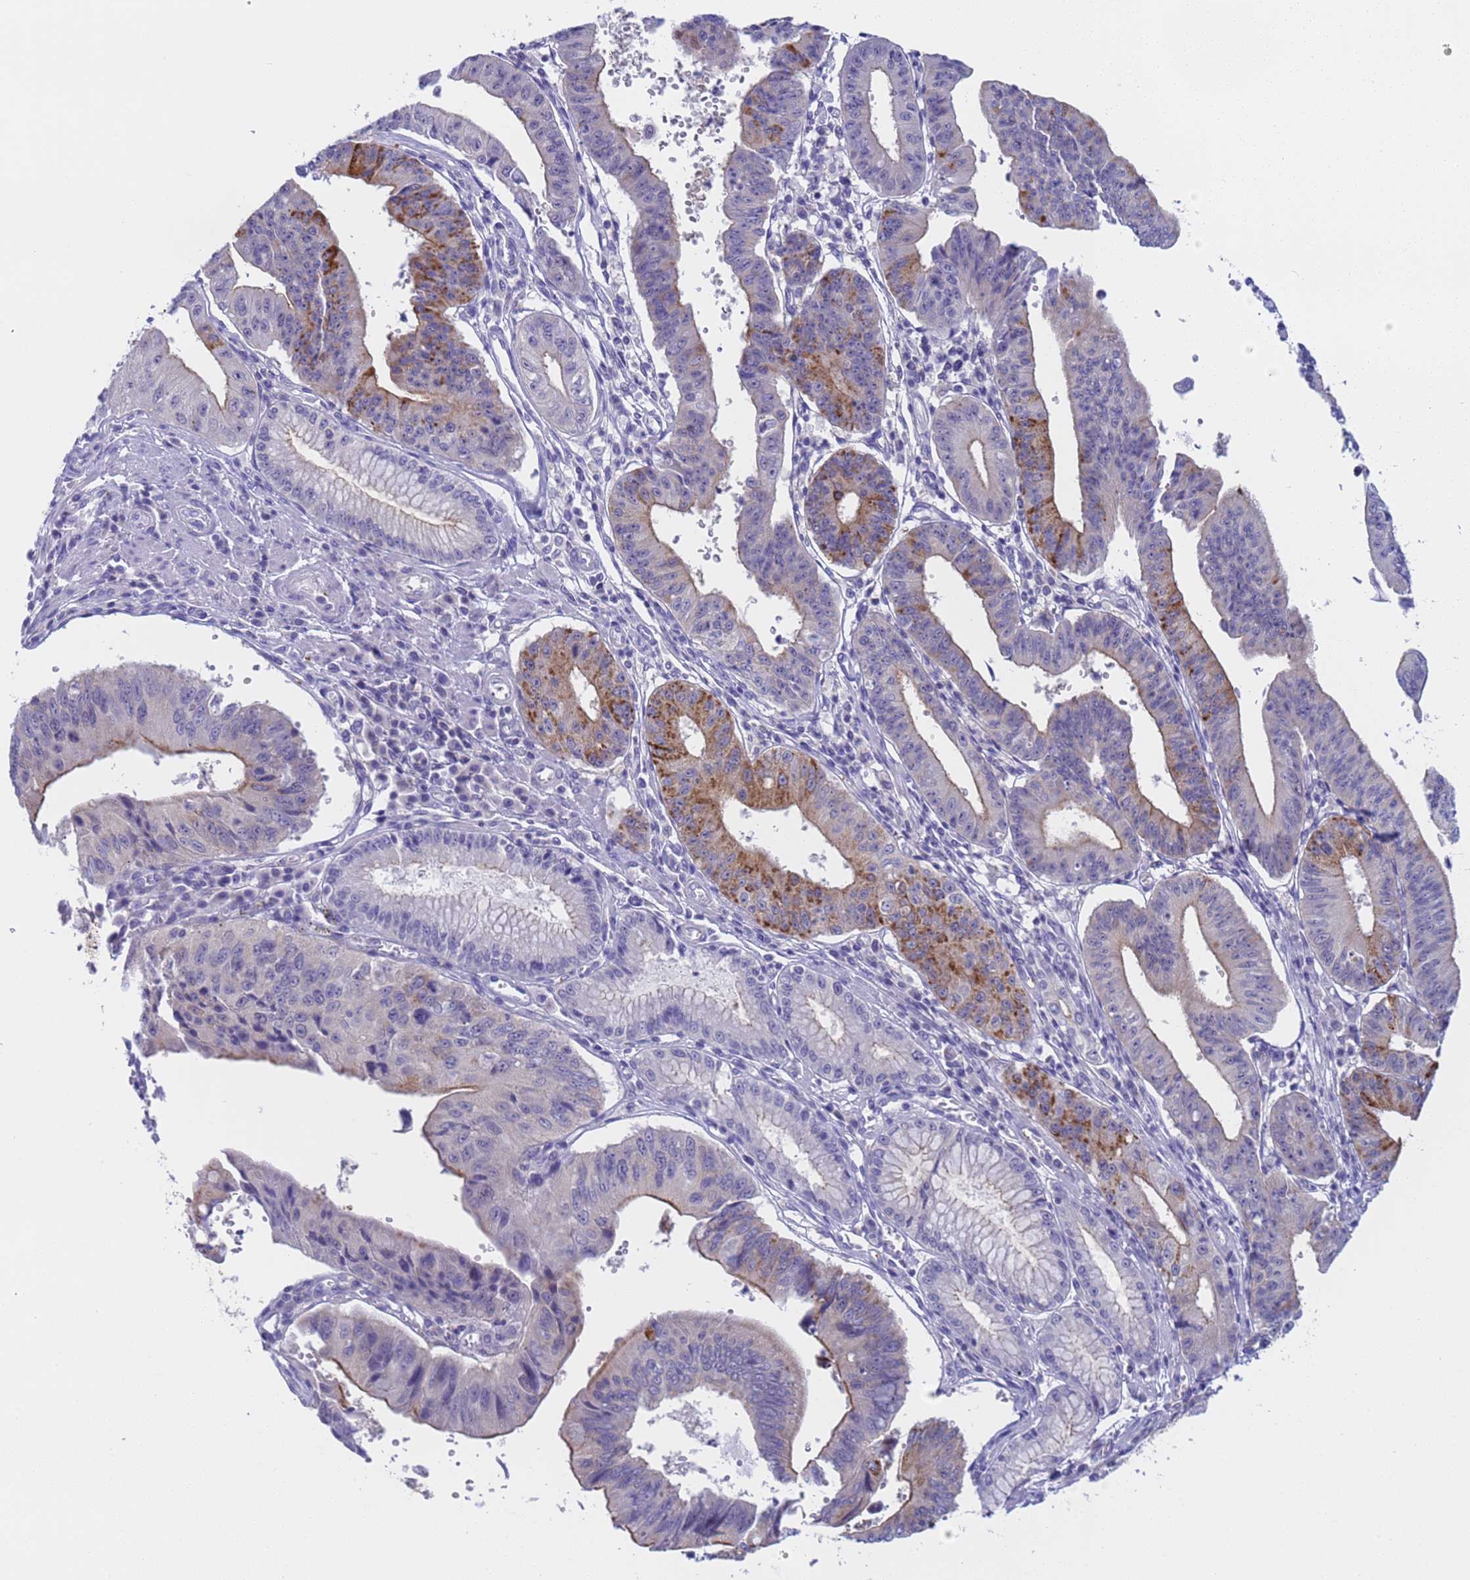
{"staining": {"intensity": "strong", "quantity": "25%-75%", "location": "cytoplasmic/membranous"}, "tissue": "stomach cancer", "cell_type": "Tumor cells", "image_type": "cancer", "snomed": [{"axis": "morphology", "description": "Adenocarcinoma, NOS"}, {"axis": "topography", "description": "Stomach"}], "caption": "Strong cytoplasmic/membranous expression for a protein is present in about 25%-75% of tumor cells of stomach cancer using IHC.", "gene": "CAPN7", "patient": {"sex": "male", "age": 59}}